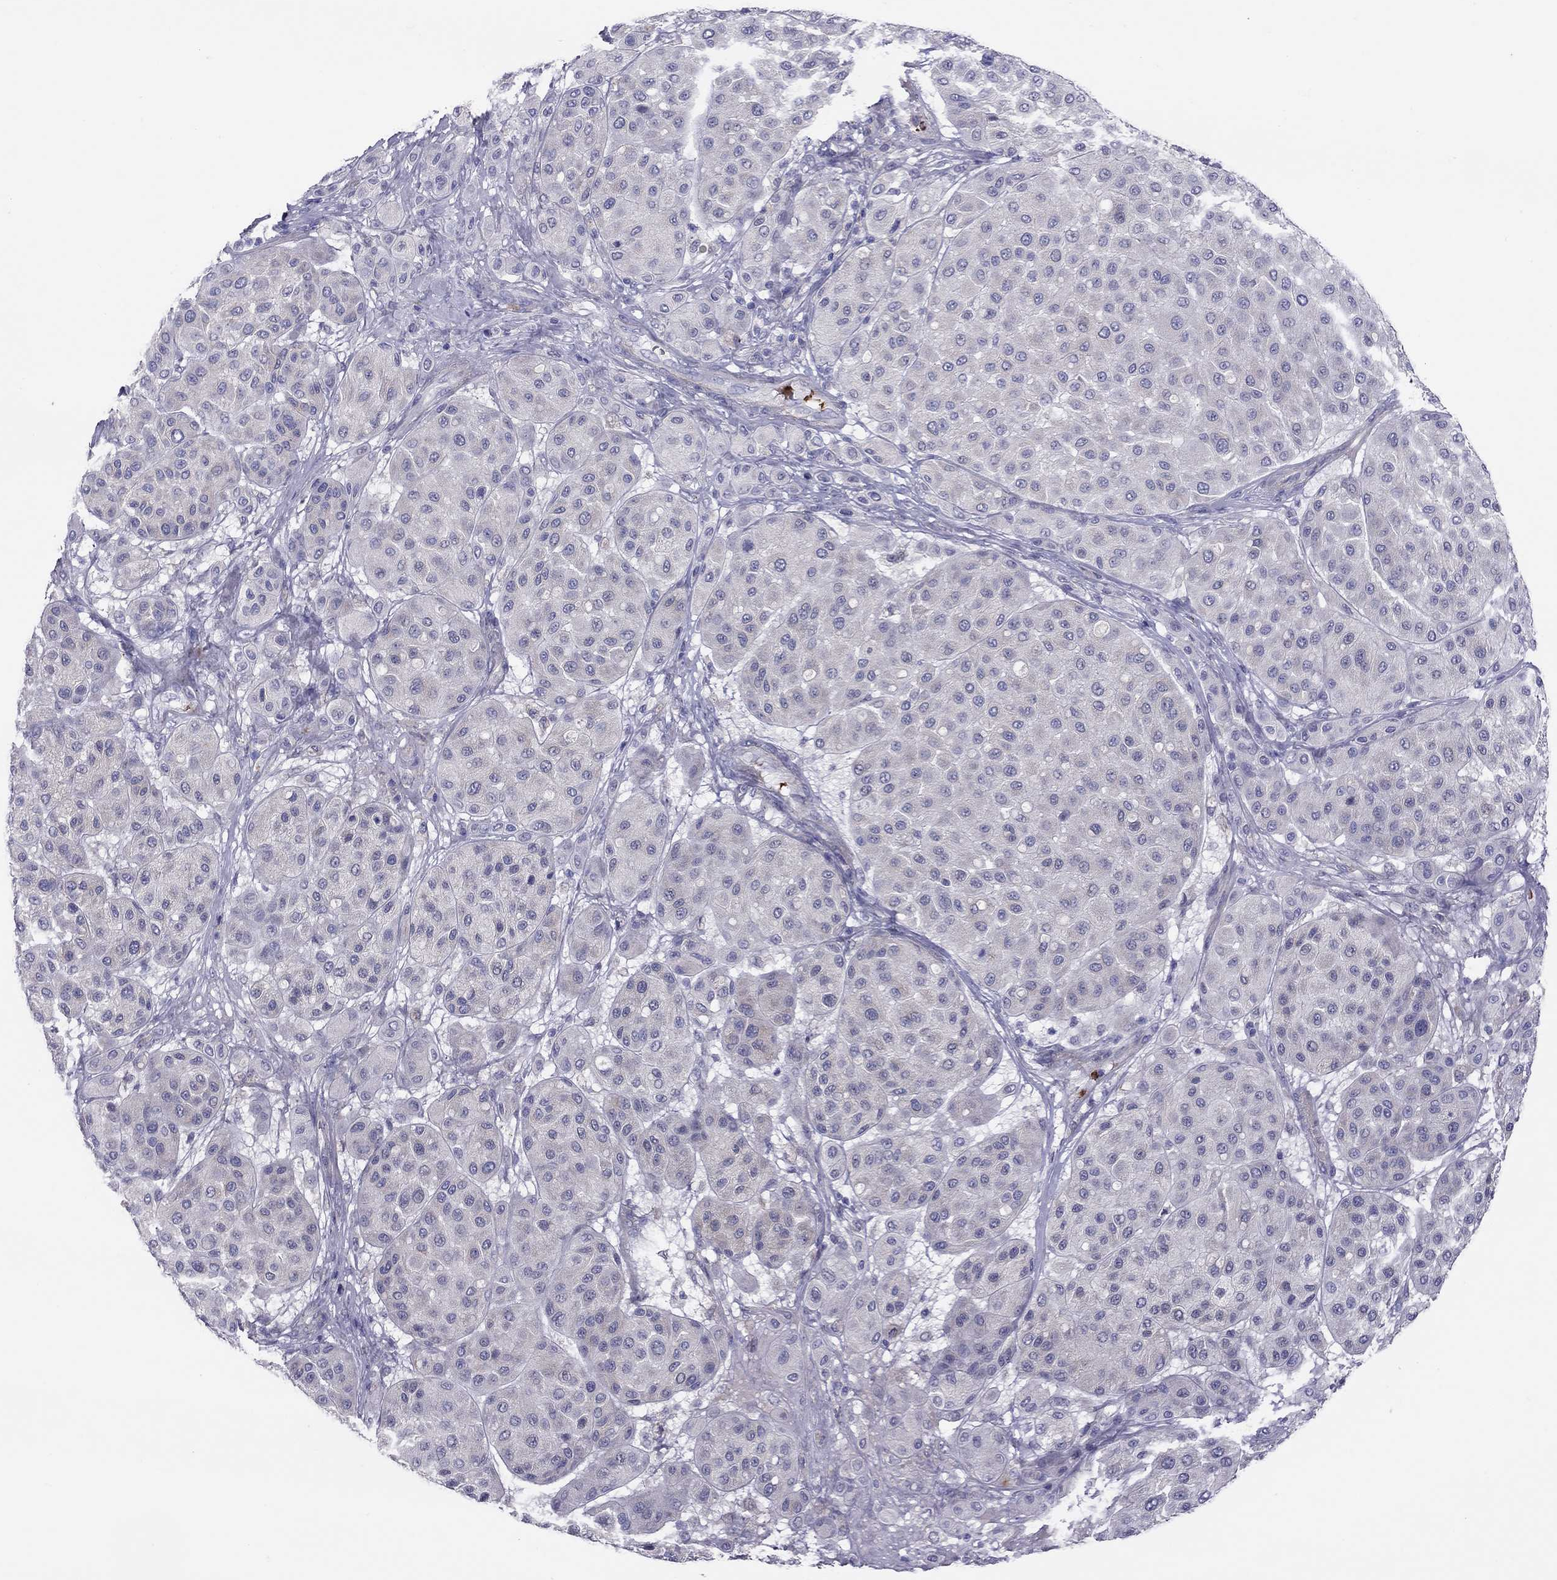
{"staining": {"intensity": "negative", "quantity": "none", "location": "none"}, "tissue": "melanoma", "cell_type": "Tumor cells", "image_type": "cancer", "snomed": [{"axis": "morphology", "description": "Malignant melanoma, Metastatic site"}, {"axis": "topography", "description": "Smooth muscle"}], "caption": "Malignant melanoma (metastatic site) stained for a protein using immunohistochemistry shows no expression tumor cells.", "gene": "FRMD1", "patient": {"sex": "male", "age": 41}}